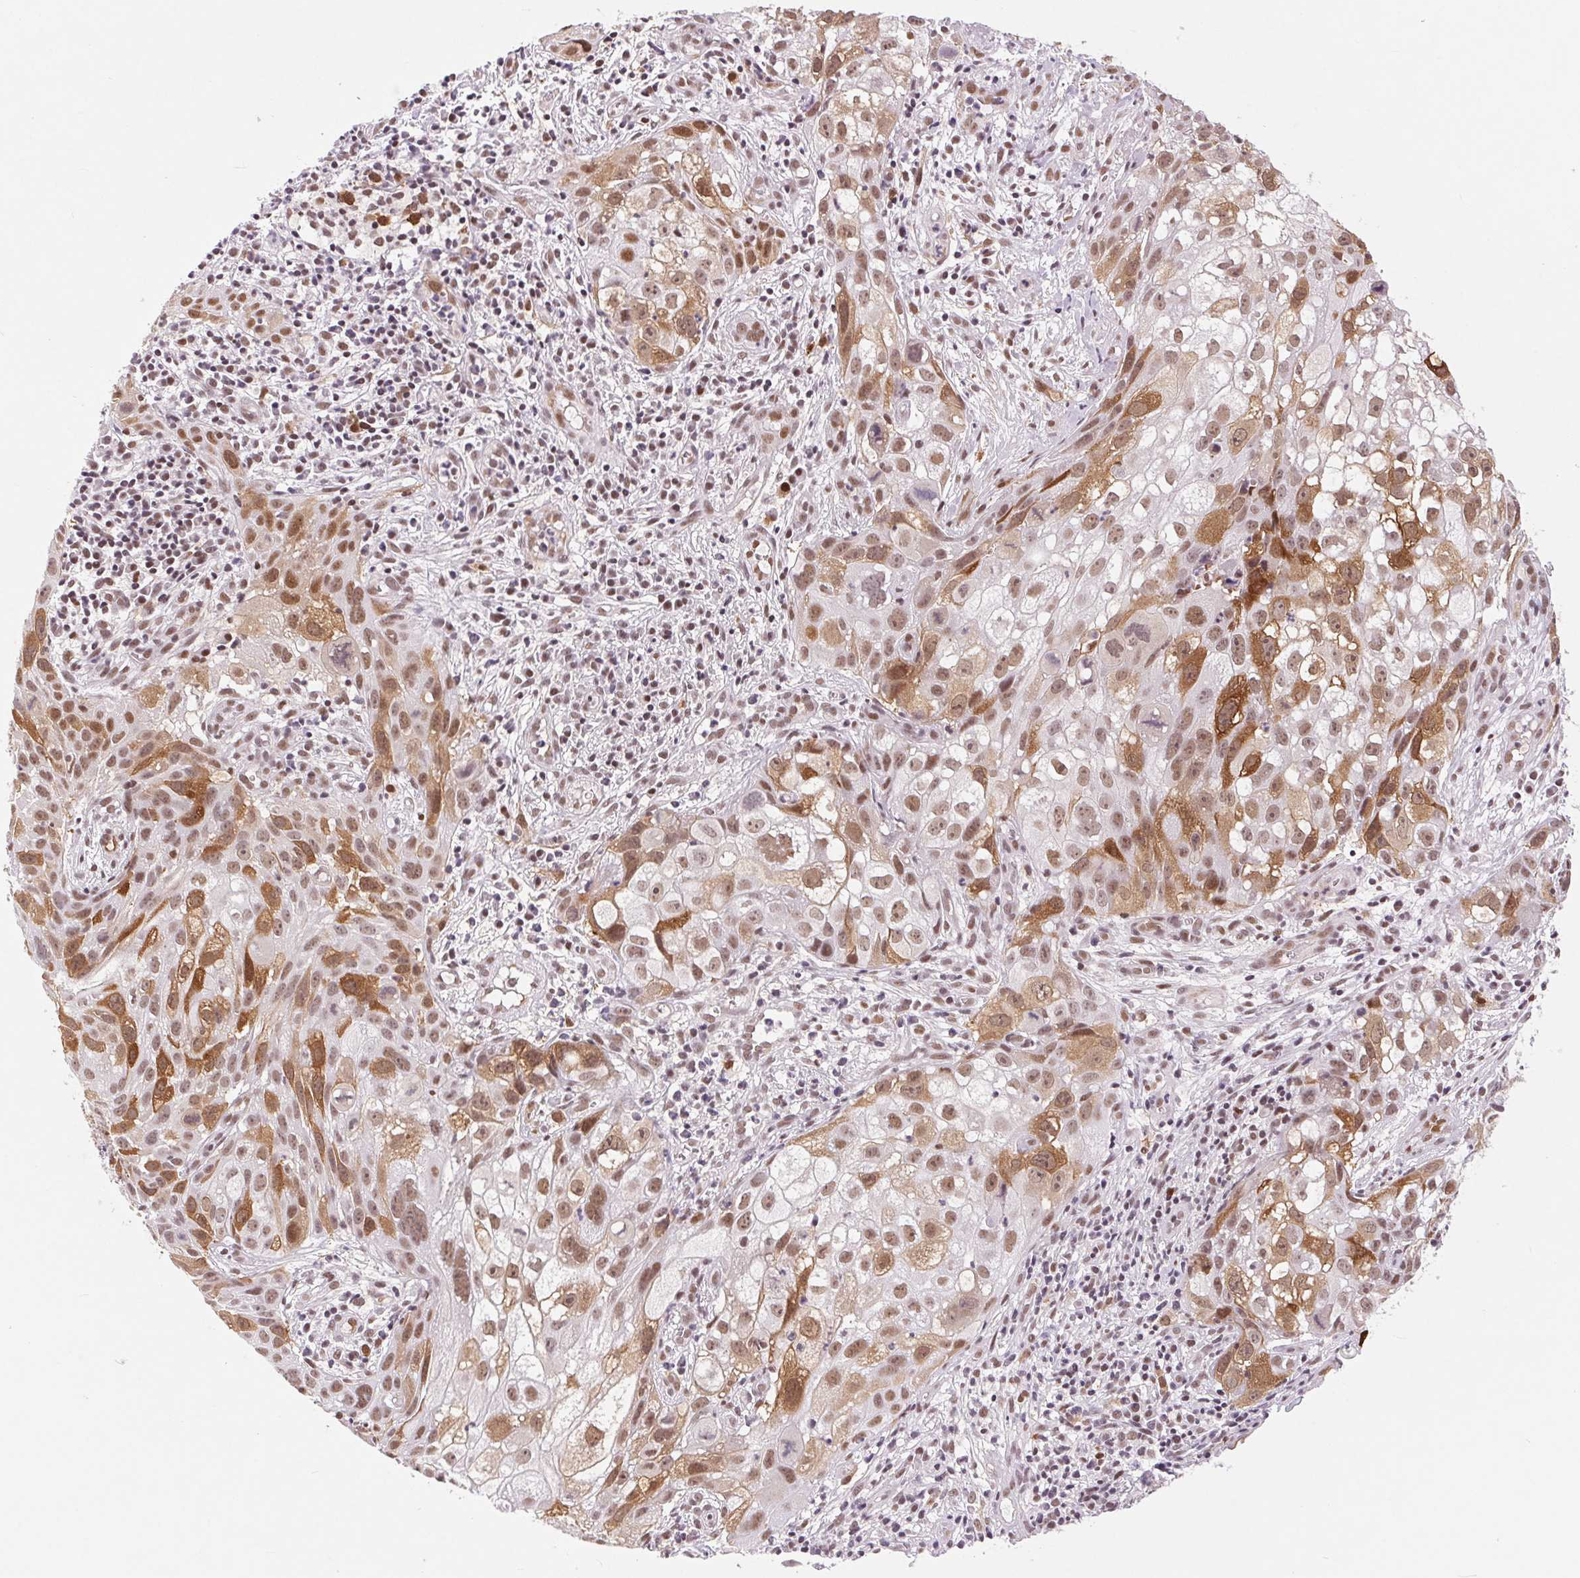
{"staining": {"intensity": "moderate", "quantity": ">75%", "location": "cytoplasmic/membranous,nuclear"}, "tissue": "cervical cancer", "cell_type": "Tumor cells", "image_type": "cancer", "snomed": [{"axis": "morphology", "description": "Squamous cell carcinoma, NOS"}, {"axis": "topography", "description": "Cervix"}], "caption": "Cervical cancer (squamous cell carcinoma) stained for a protein reveals moderate cytoplasmic/membranous and nuclear positivity in tumor cells.", "gene": "CD2BP2", "patient": {"sex": "female", "age": 53}}